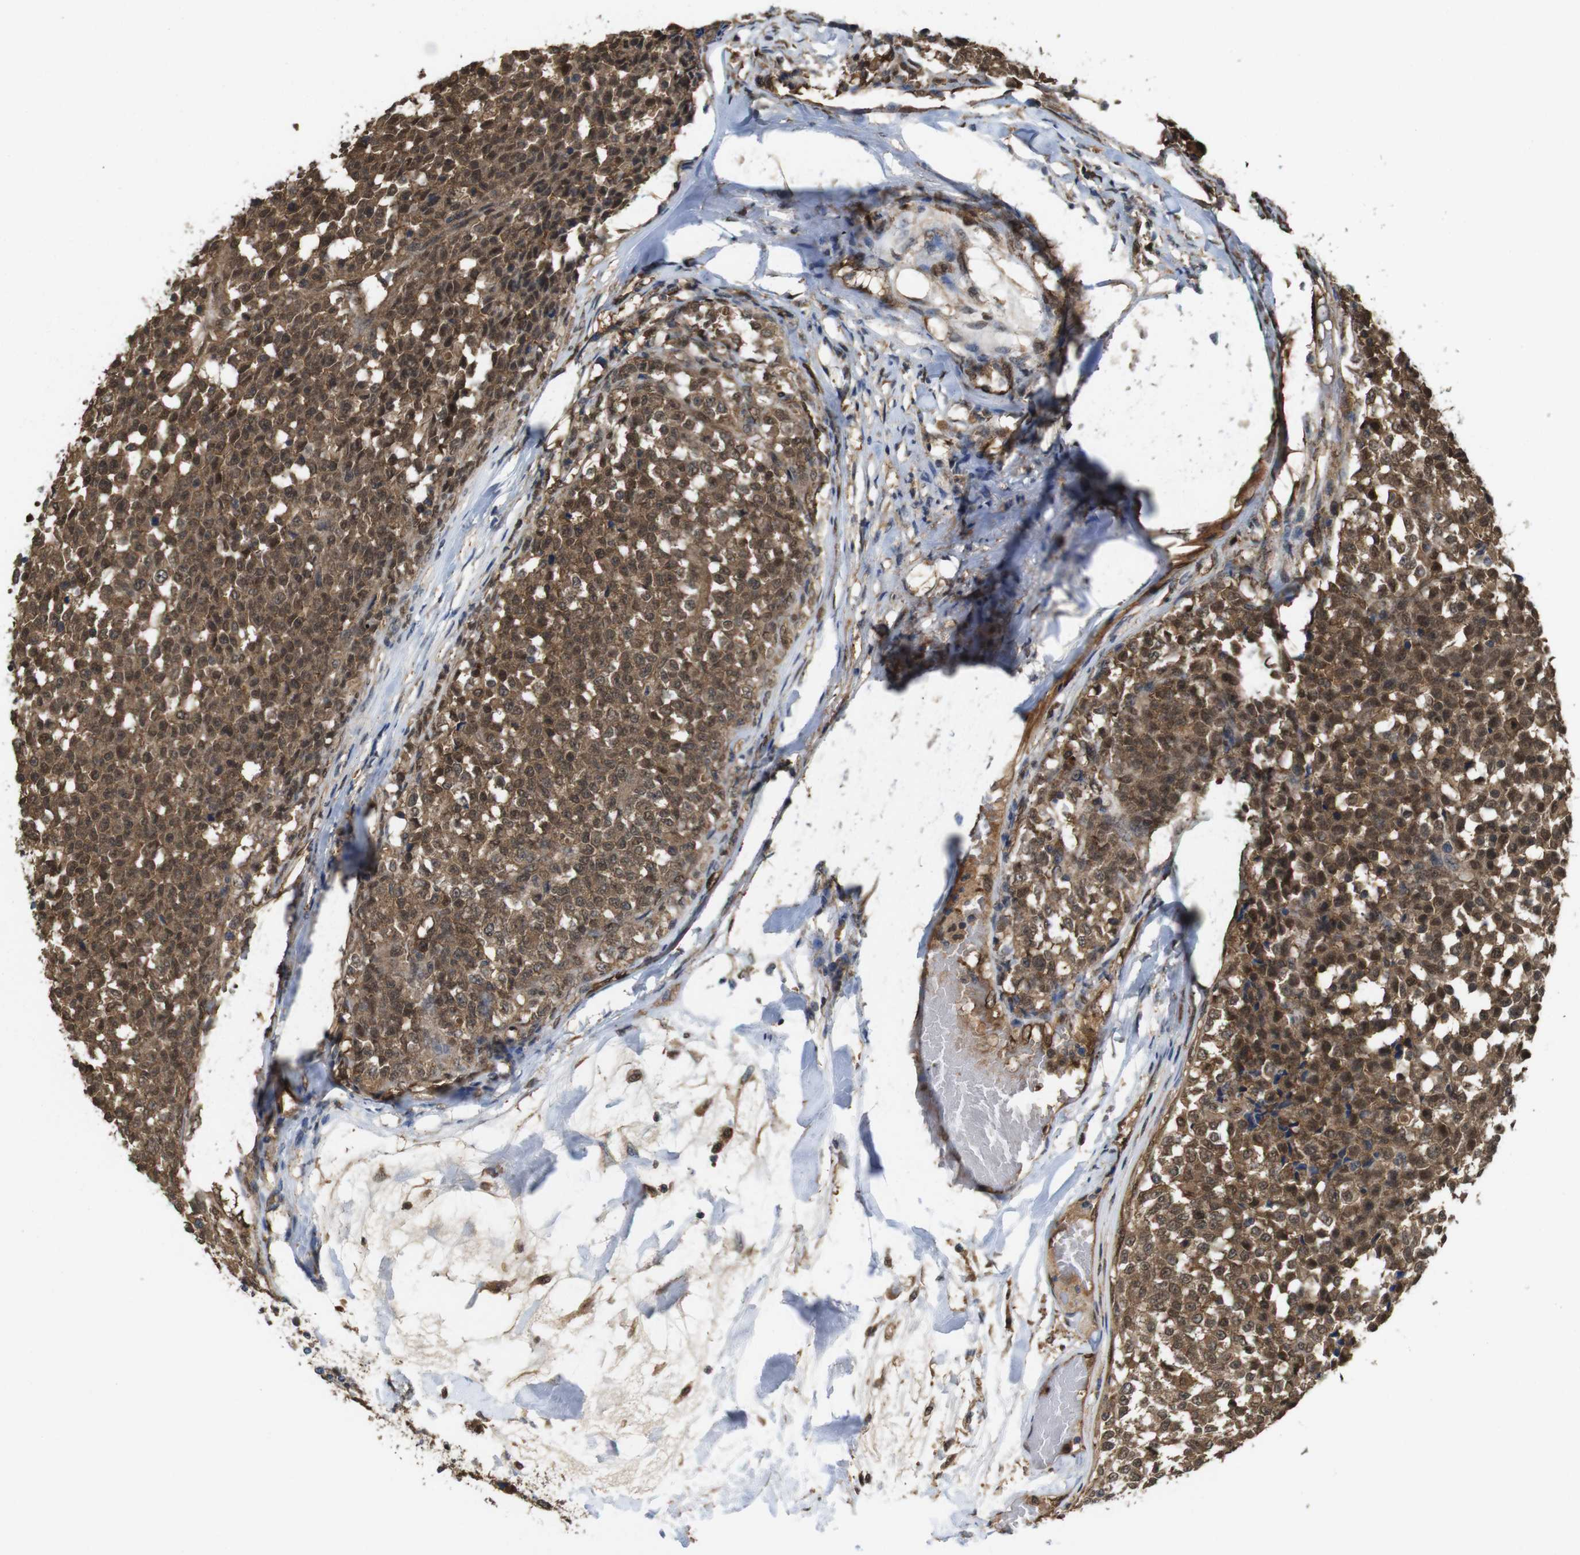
{"staining": {"intensity": "moderate", "quantity": ">75%", "location": "cytoplasmic/membranous,nuclear"}, "tissue": "testis cancer", "cell_type": "Tumor cells", "image_type": "cancer", "snomed": [{"axis": "morphology", "description": "Seminoma, NOS"}, {"axis": "topography", "description": "Testis"}], "caption": "A brown stain shows moderate cytoplasmic/membranous and nuclear positivity of a protein in human seminoma (testis) tumor cells. The staining was performed using DAB (3,3'-diaminobenzidine) to visualize the protein expression in brown, while the nuclei were stained in blue with hematoxylin (Magnification: 20x).", "gene": "YWHAG", "patient": {"sex": "male", "age": 59}}